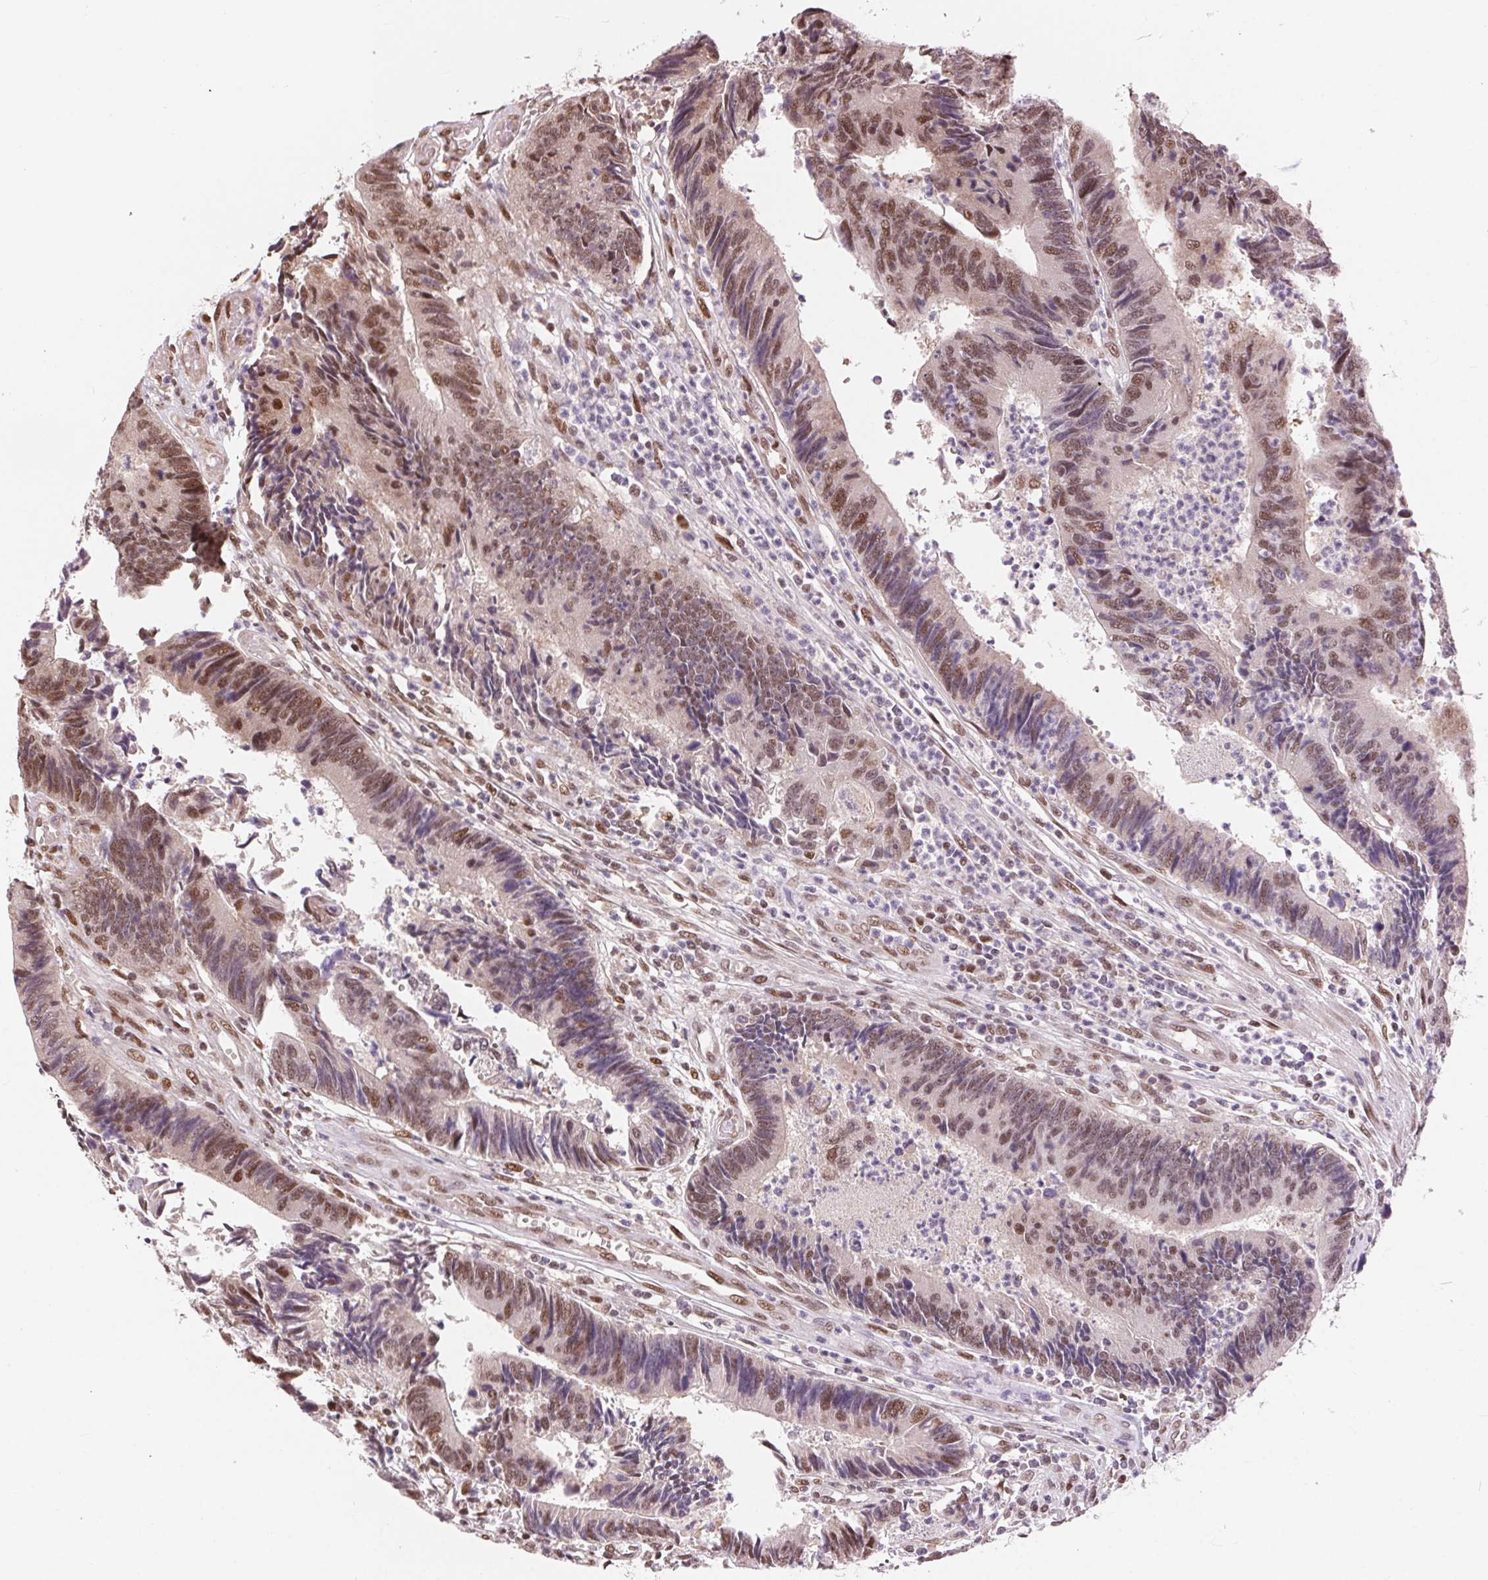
{"staining": {"intensity": "moderate", "quantity": "25%-75%", "location": "nuclear"}, "tissue": "colorectal cancer", "cell_type": "Tumor cells", "image_type": "cancer", "snomed": [{"axis": "morphology", "description": "Adenocarcinoma, NOS"}, {"axis": "topography", "description": "Colon"}], "caption": "Immunohistochemistry histopathology image of neoplastic tissue: human adenocarcinoma (colorectal) stained using immunohistochemistry (IHC) shows medium levels of moderate protein expression localized specifically in the nuclear of tumor cells, appearing as a nuclear brown color.", "gene": "RAD23A", "patient": {"sex": "female", "age": 67}}